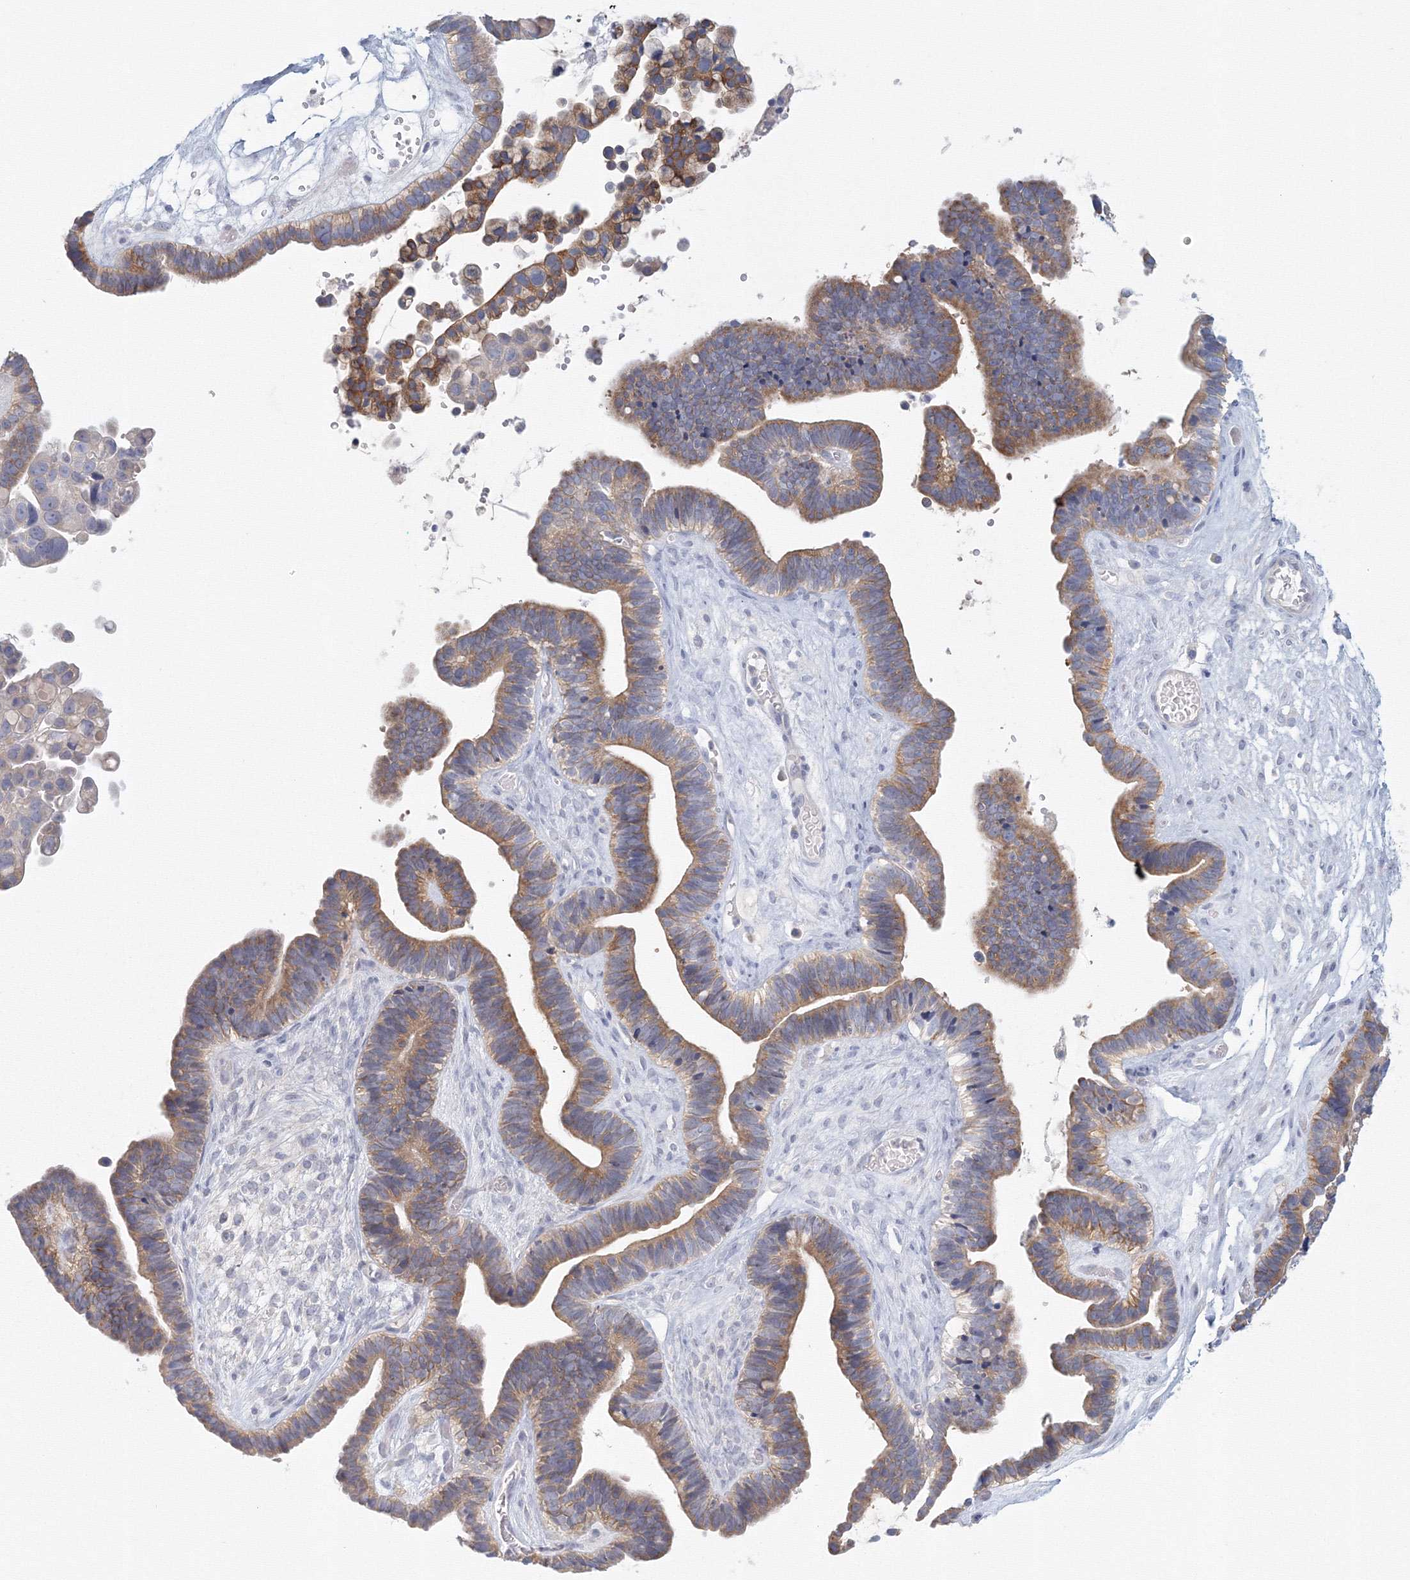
{"staining": {"intensity": "moderate", "quantity": ">75%", "location": "cytoplasmic/membranous"}, "tissue": "ovarian cancer", "cell_type": "Tumor cells", "image_type": "cancer", "snomed": [{"axis": "morphology", "description": "Cystadenocarcinoma, serous, NOS"}, {"axis": "topography", "description": "Ovary"}], "caption": "IHC micrograph of human ovarian cancer stained for a protein (brown), which displays medium levels of moderate cytoplasmic/membranous staining in about >75% of tumor cells.", "gene": "TACC2", "patient": {"sex": "female", "age": 56}}